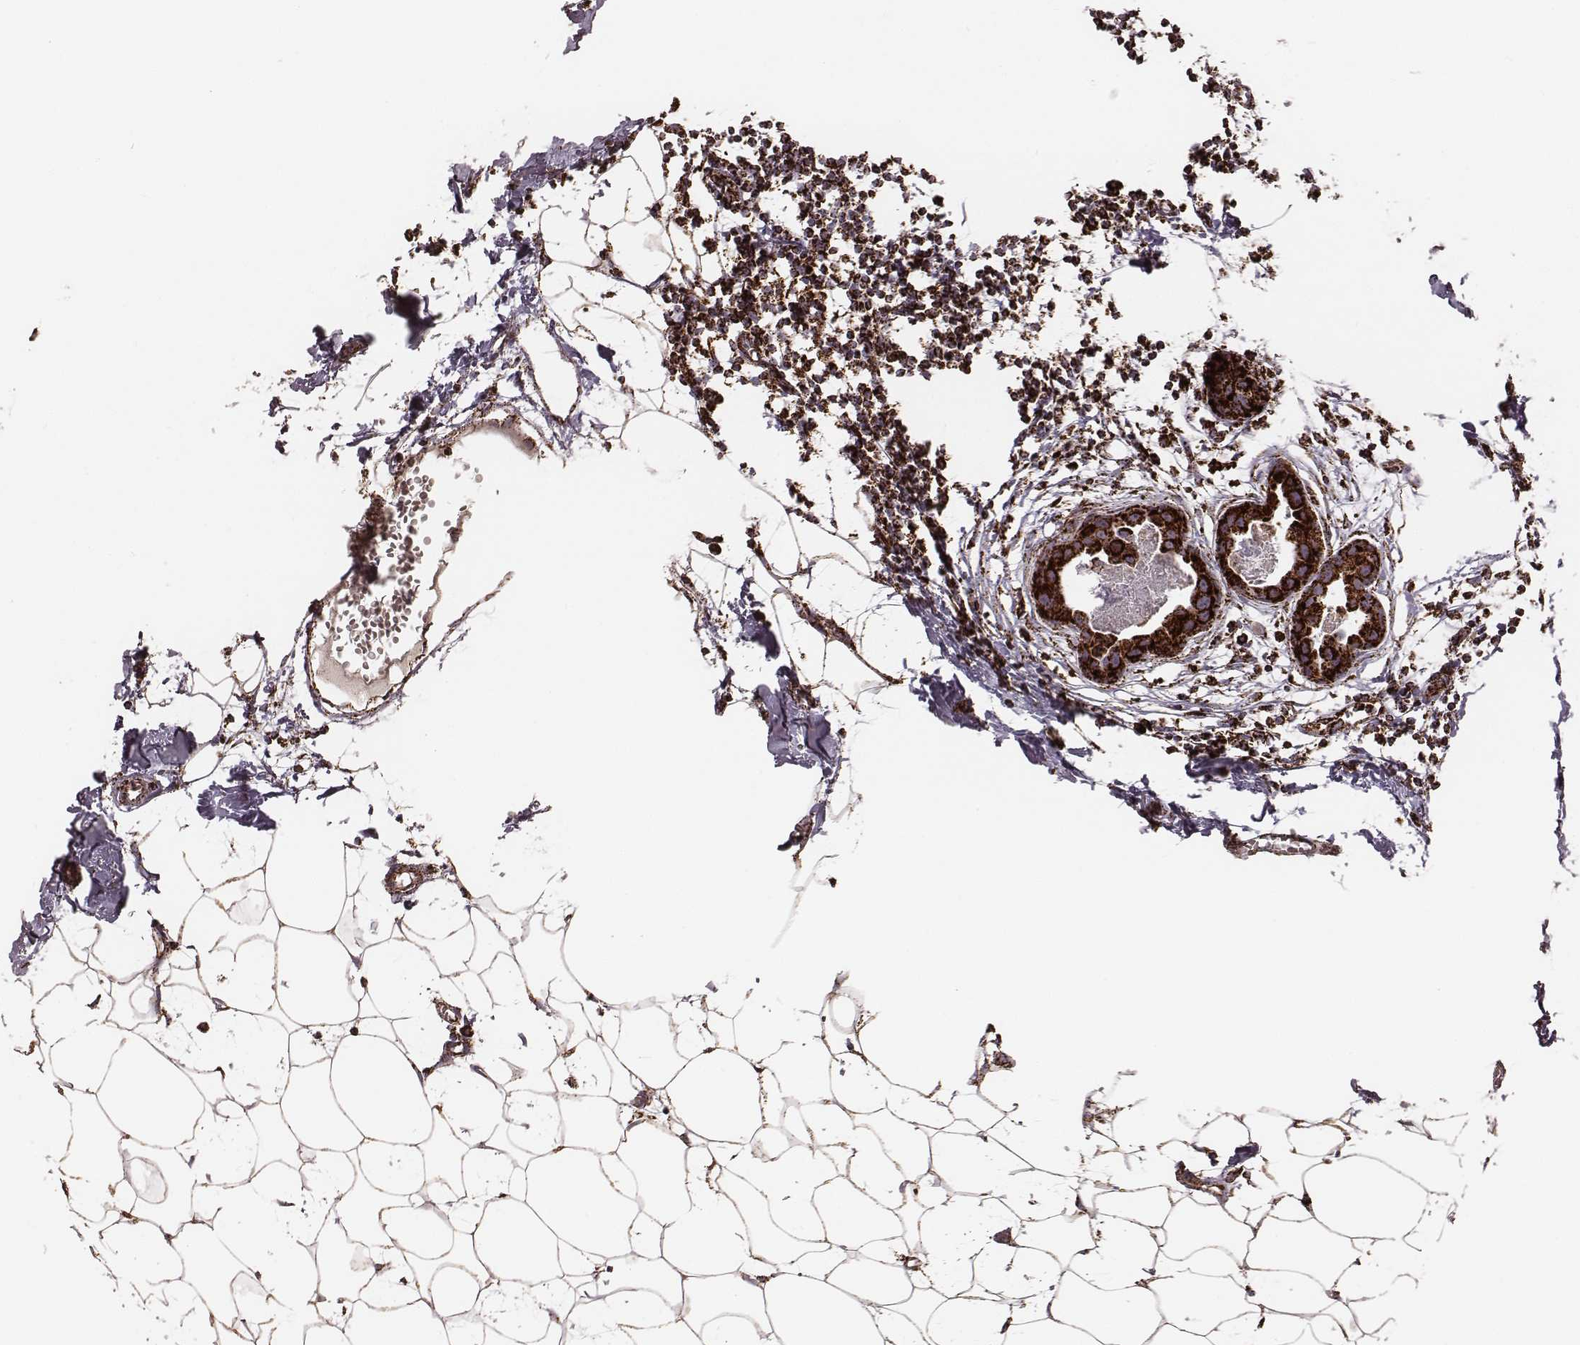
{"staining": {"intensity": "strong", "quantity": ">75%", "location": "cytoplasmic/membranous"}, "tissue": "breast cancer", "cell_type": "Tumor cells", "image_type": "cancer", "snomed": [{"axis": "morphology", "description": "Duct carcinoma"}, {"axis": "topography", "description": "Breast"}], "caption": "Immunohistochemical staining of human breast cancer exhibits strong cytoplasmic/membranous protein expression in about >75% of tumor cells. (DAB IHC with brightfield microscopy, high magnification).", "gene": "TUFM", "patient": {"sex": "female", "age": 38}}